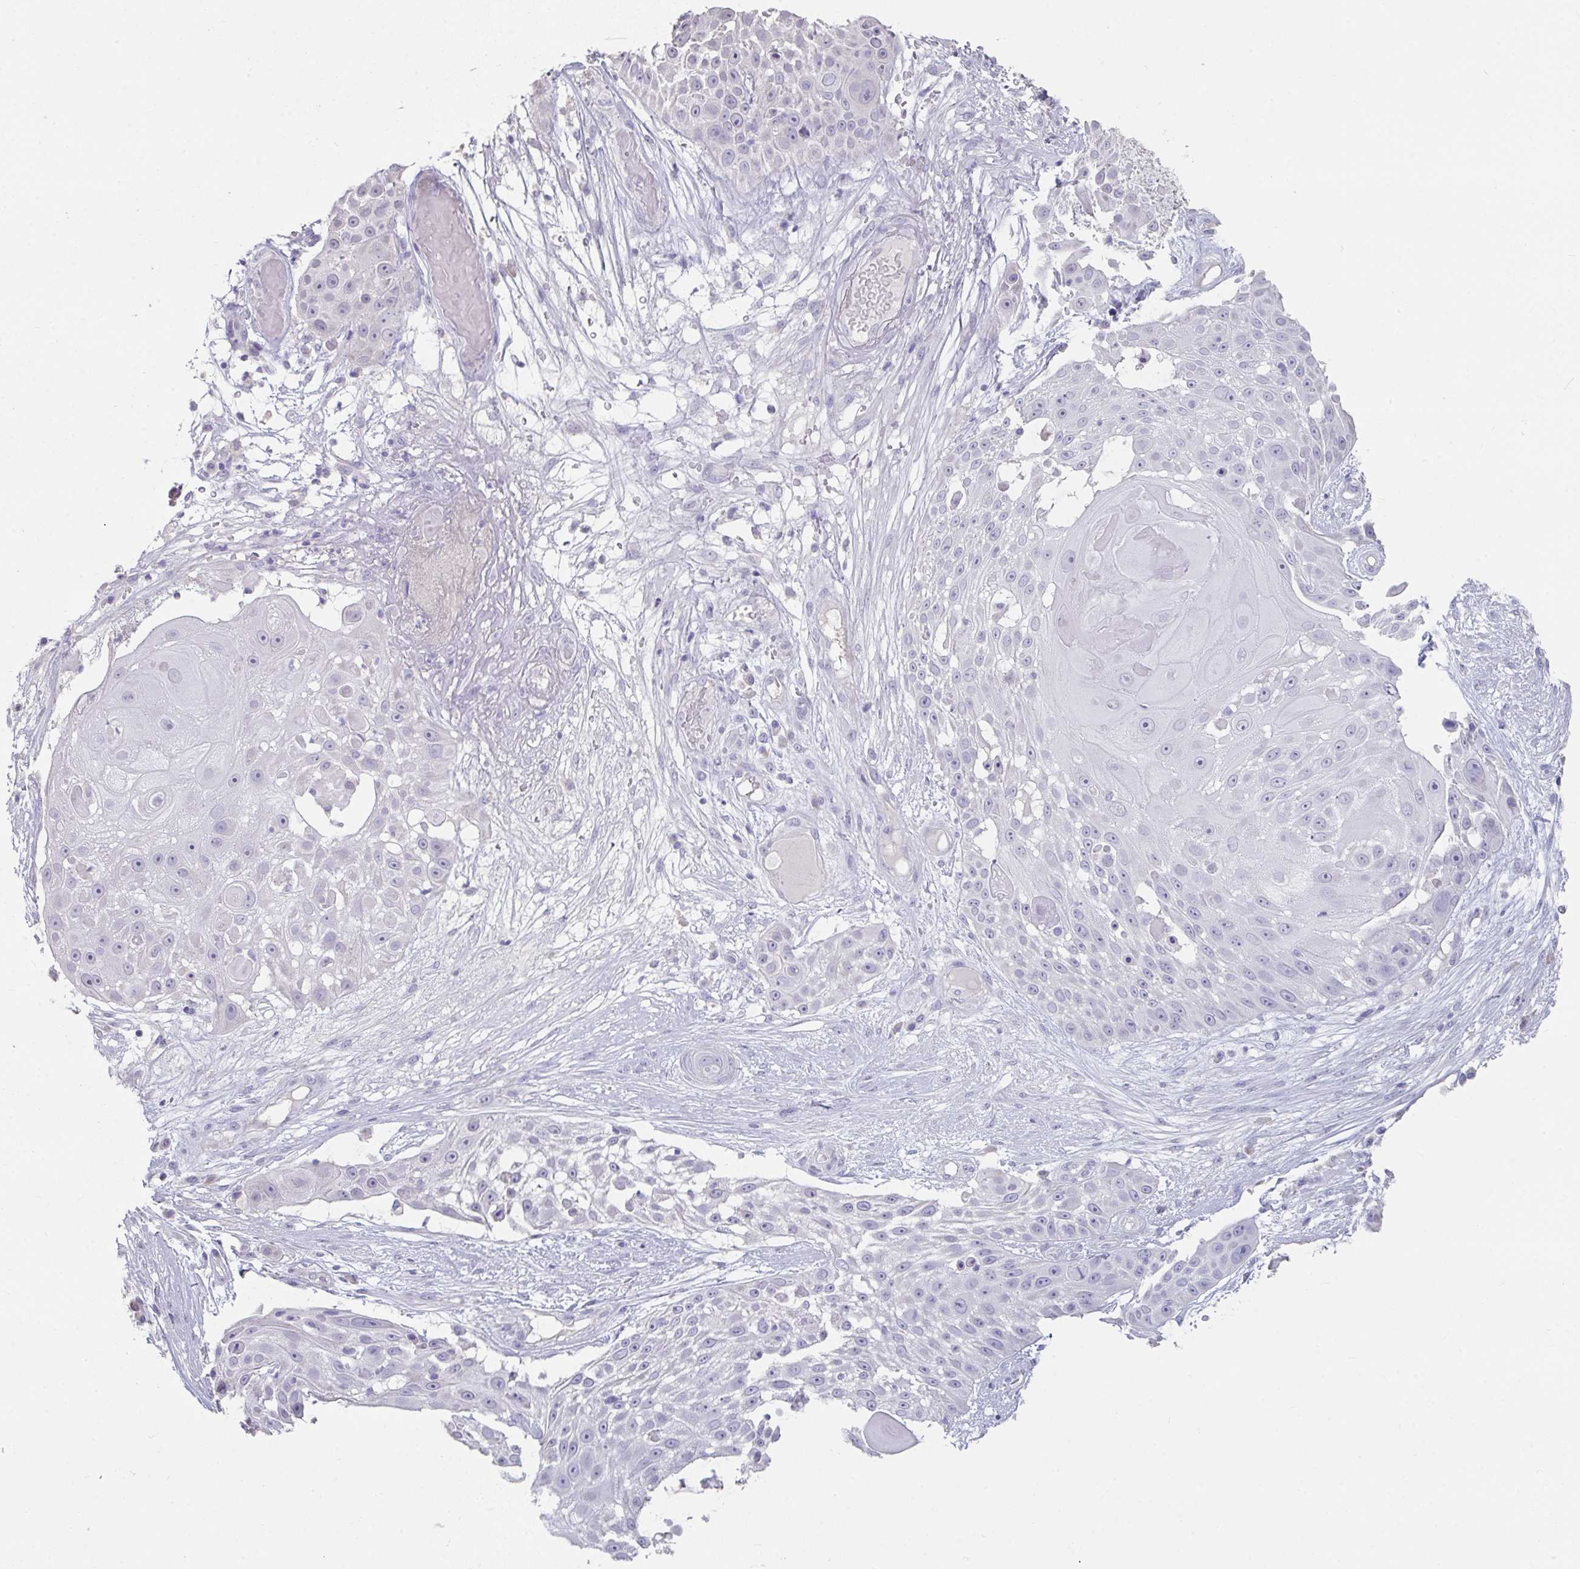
{"staining": {"intensity": "negative", "quantity": "none", "location": "none"}, "tissue": "skin cancer", "cell_type": "Tumor cells", "image_type": "cancer", "snomed": [{"axis": "morphology", "description": "Squamous cell carcinoma, NOS"}, {"axis": "topography", "description": "Skin"}], "caption": "An IHC micrograph of squamous cell carcinoma (skin) is shown. There is no staining in tumor cells of squamous cell carcinoma (skin). (IHC, brightfield microscopy, high magnification).", "gene": "SLC44A4", "patient": {"sex": "female", "age": 86}}